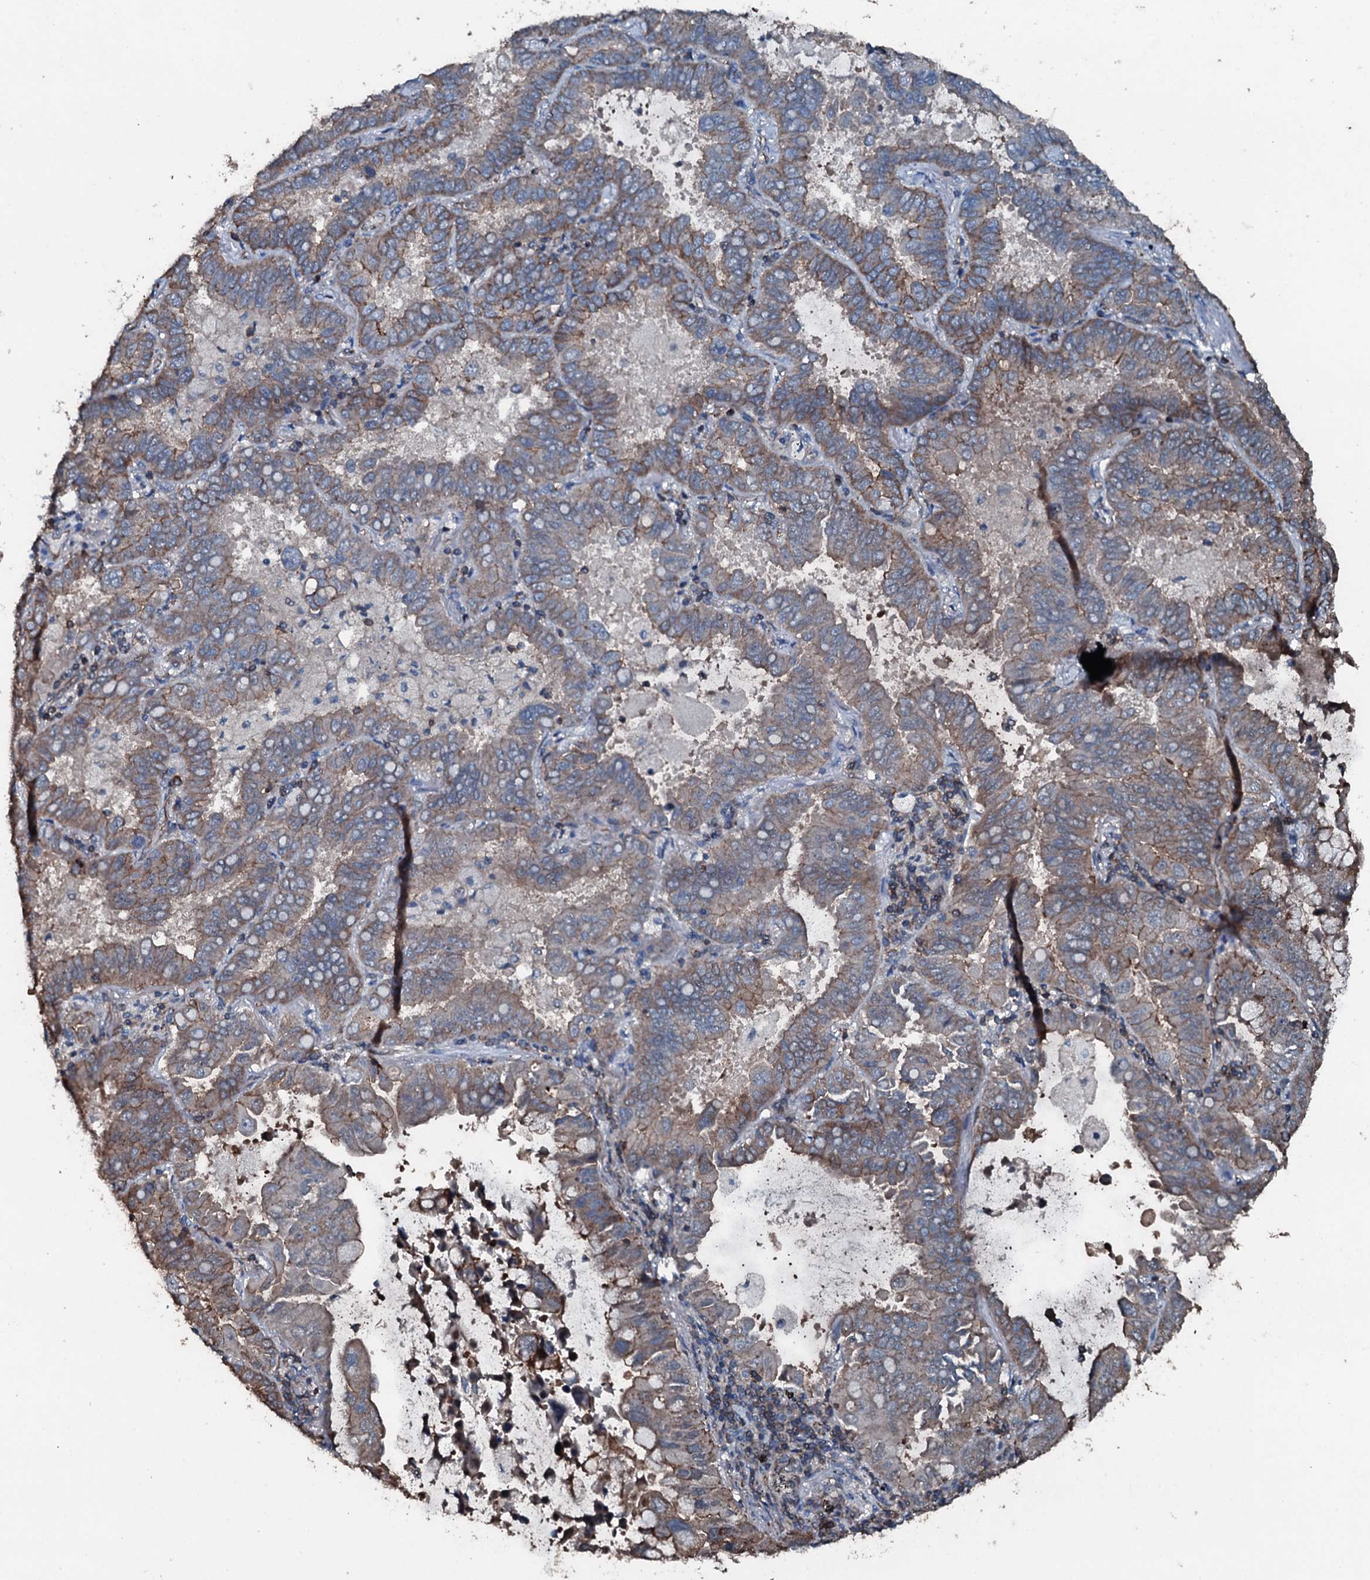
{"staining": {"intensity": "moderate", "quantity": "25%-75%", "location": "cytoplasmic/membranous"}, "tissue": "lung cancer", "cell_type": "Tumor cells", "image_type": "cancer", "snomed": [{"axis": "morphology", "description": "Adenocarcinoma, NOS"}, {"axis": "topography", "description": "Lung"}], "caption": "Adenocarcinoma (lung) stained with immunohistochemistry displays moderate cytoplasmic/membranous positivity in about 25%-75% of tumor cells. The staining is performed using DAB brown chromogen to label protein expression. The nuclei are counter-stained blue using hematoxylin.", "gene": "SLC25A38", "patient": {"sex": "male", "age": 64}}